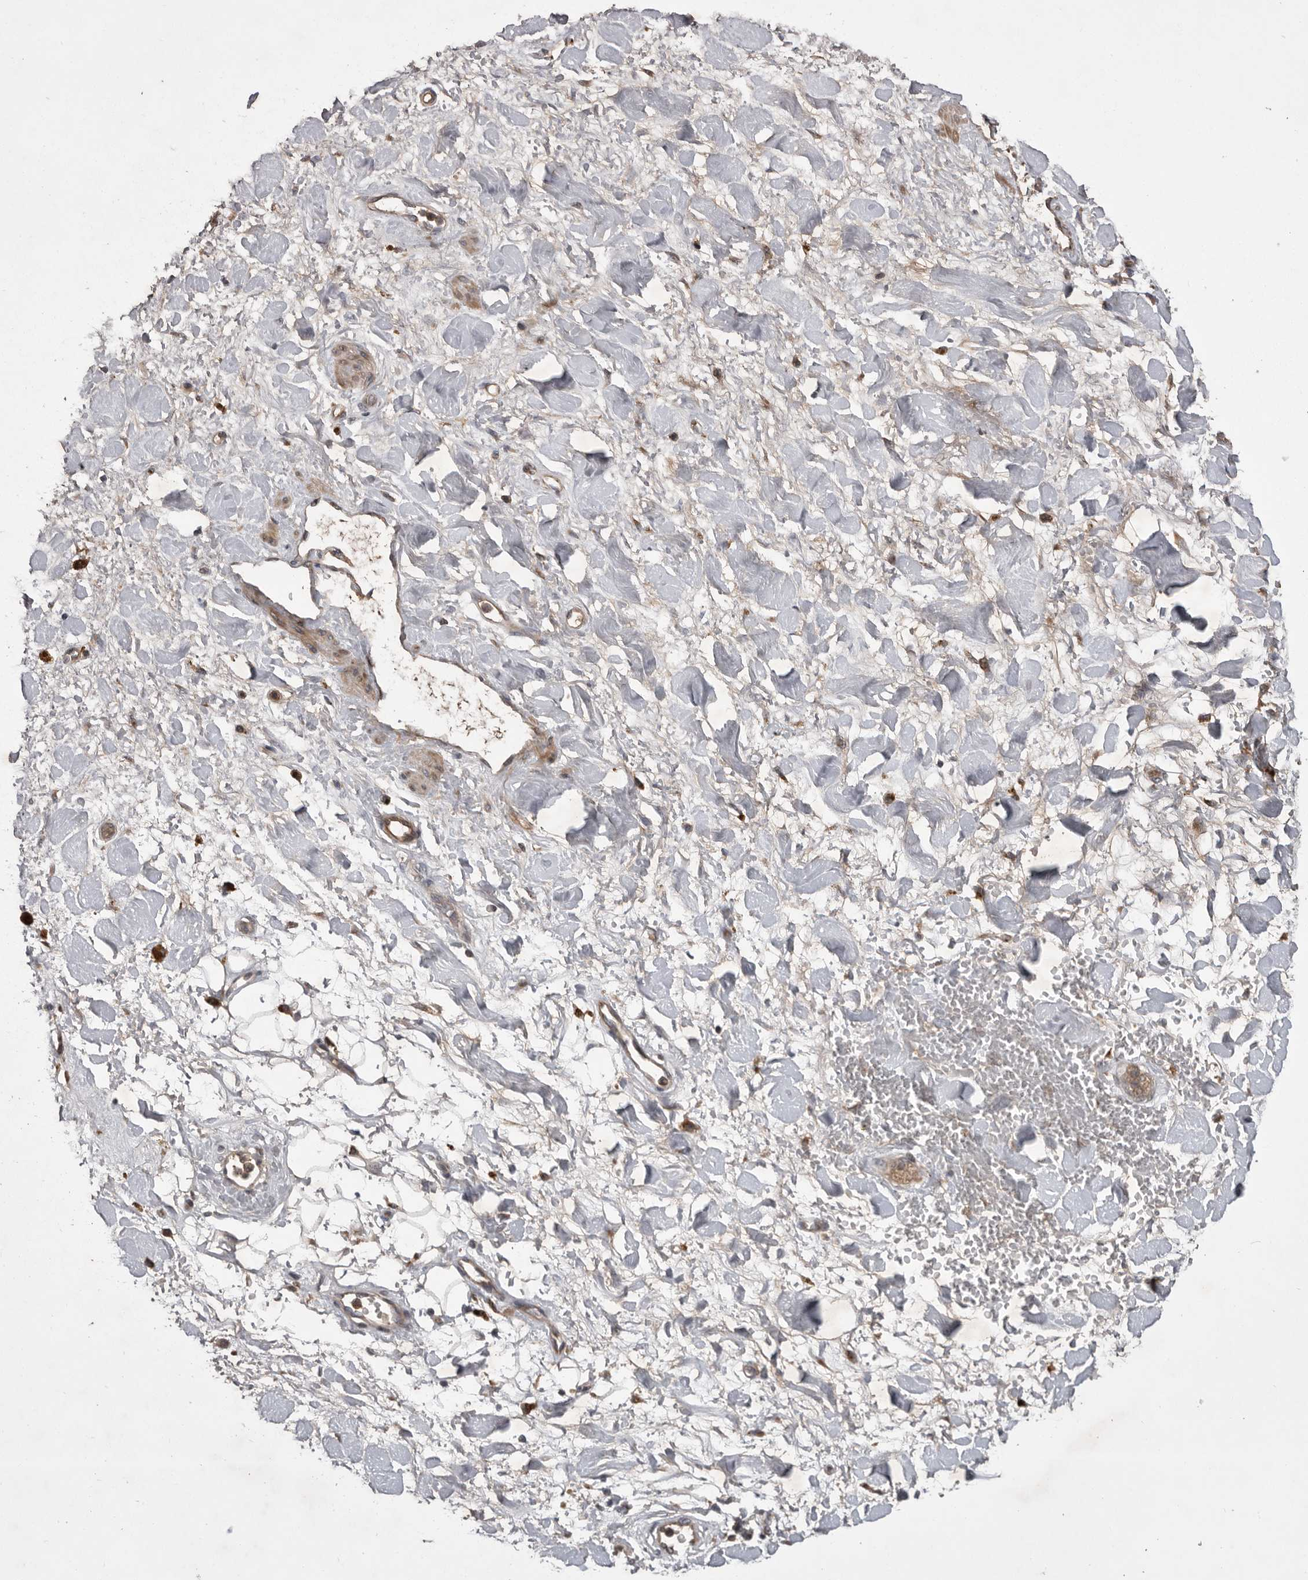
{"staining": {"intensity": "weak", "quantity": ">75%", "location": "cytoplasmic/membranous"}, "tissue": "adipose tissue", "cell_type": "Adipocytes", "image_type": "normal", "snomed": [{"axis": "morphology", "description": "Normal tissue, NOS"}, {"axis": "topography", "description": "Kidney"}, {"axis": "topography", "description": "Peripheral nerve tissue"}], "caption": "High-magnification brightfield microscopy of benign adipose tissue stained with DAB (brown) and counterstained with hematoxylin (blue). adipocytes exhibit weak cytoplasmic/membranous staining is seen in approximately>75% of cells. Using DAB (brown) and hematoxylin (blue) stains, captured at high magnification using brightfield microscopy.", "gene": "RAB3GAP2", "patient": {"sex": "male", "age": 7}}